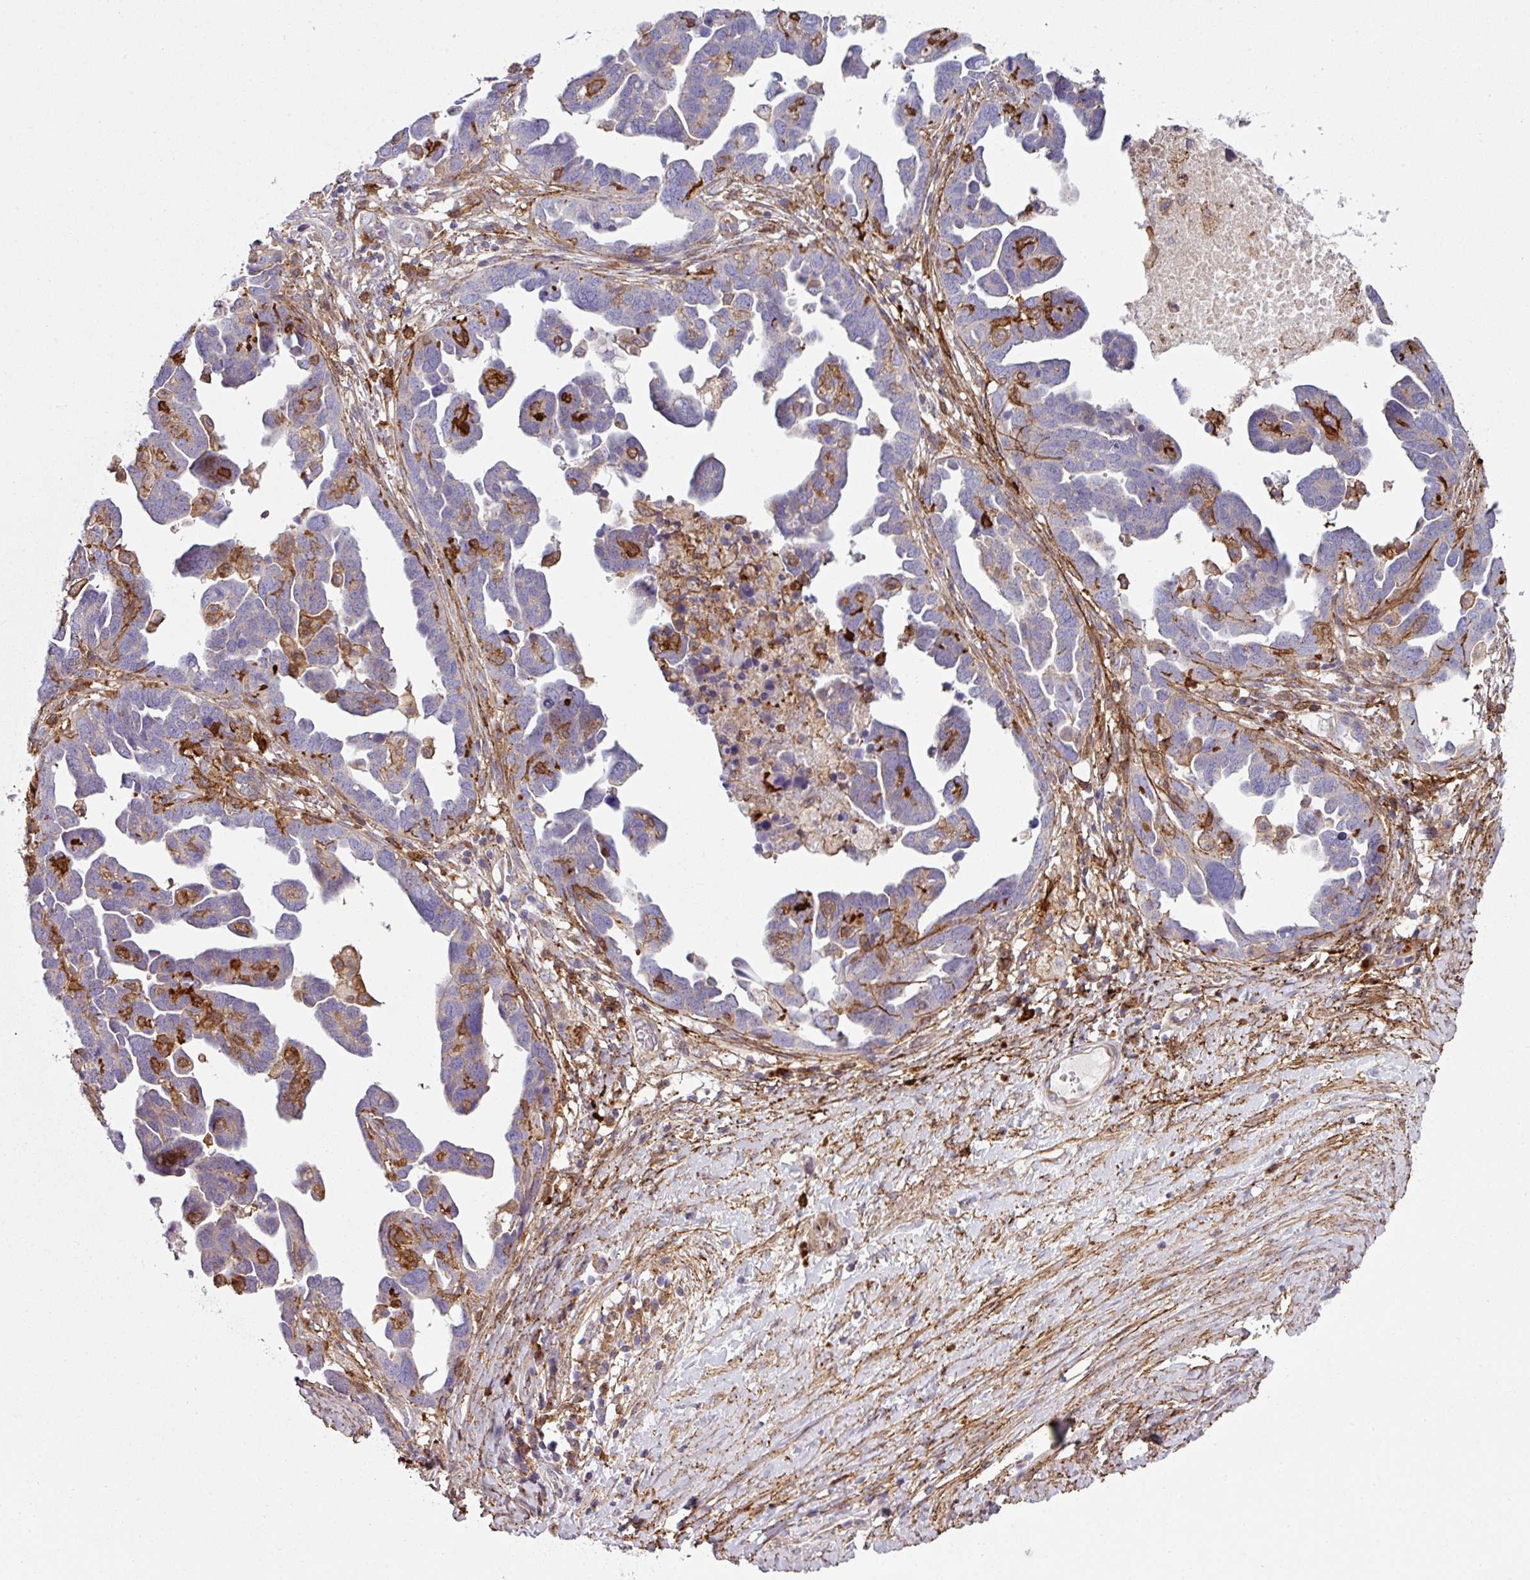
{"staining": {"intensity": "negative", "quantity": "none", "location": "none"}, "tissue": "ovarian cancer", "cell_type": "Tumor cells", "image_type": "cancer", "snomed": [{"axis": "morphology", "description": "Cystadenocarcinoma, serous, NOS"}, {"axis": "topography", "description": "Ovary"}], "caption": "This histopathology image is of ovarian cancer (serous cystadenocarcinoma) stained with IHC to label a protein in brown with the nuclei are counter-stained blue. There is no staining in tumor cells. (DAB (3,3'-diaminobenzidine) immunohistochemistry visualized using brightfield microscopy, high magnification).", "gene": "COL8A1", "patient": {"sex": "female", "age": 54}}